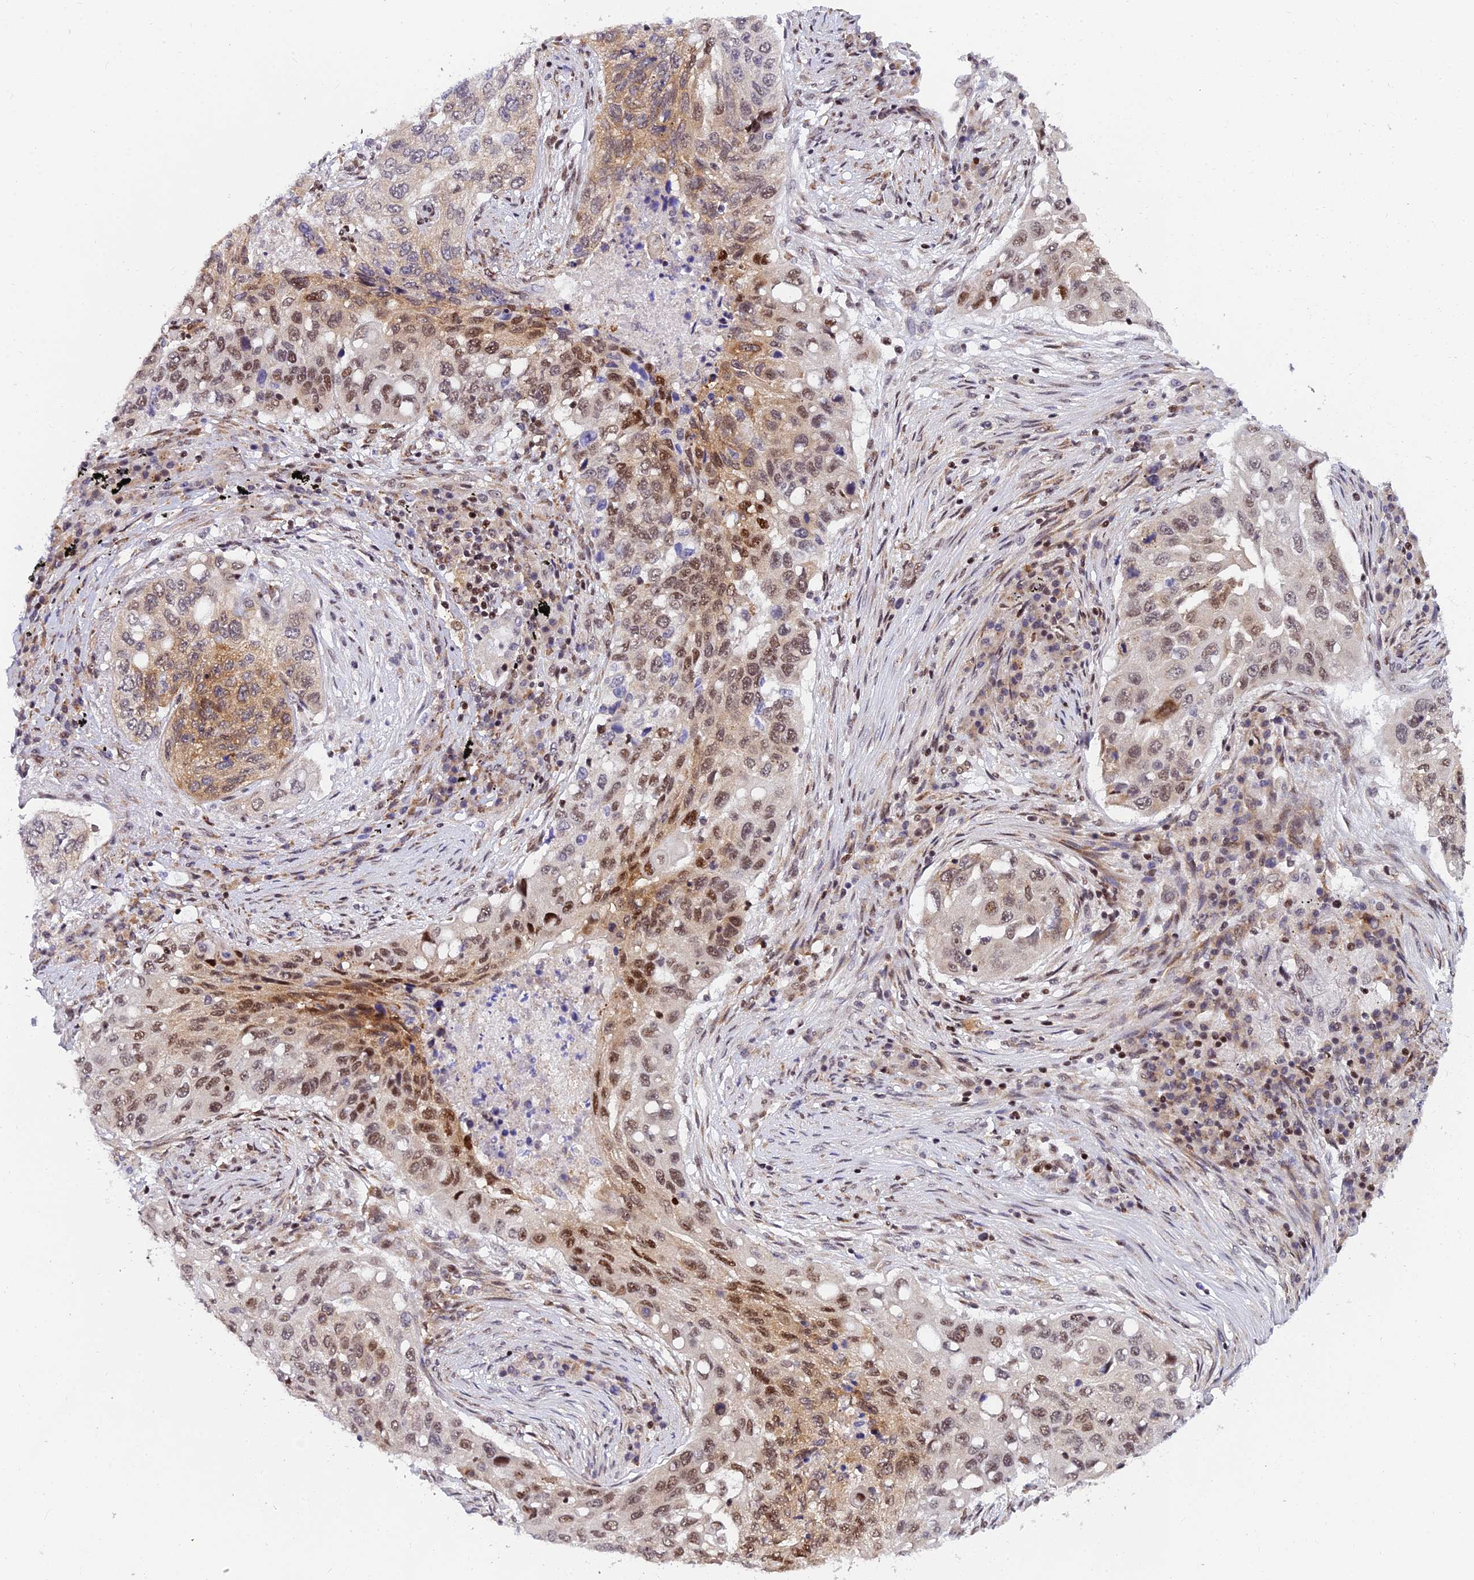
{"staining": {"intensity": "moderate", "quantity": ">75%", "location": "nuclear"}, "tissue": "lung cancer", "cell_type": "Tumor cells", "image_type": "cancer", "snomed": [{"axis": "morphology", "description": "Squamous cell carcinoma, NOS"}, {"axis": "topography", "description": "Lung"}], "caption": "An IHC image of tumor tissue is shown. Protein staining in brown labels moderate nuclear positivity in lung cancer within tumor cells.", "gene": "USP22", "patient": {"sex": "female", "age": 63}}